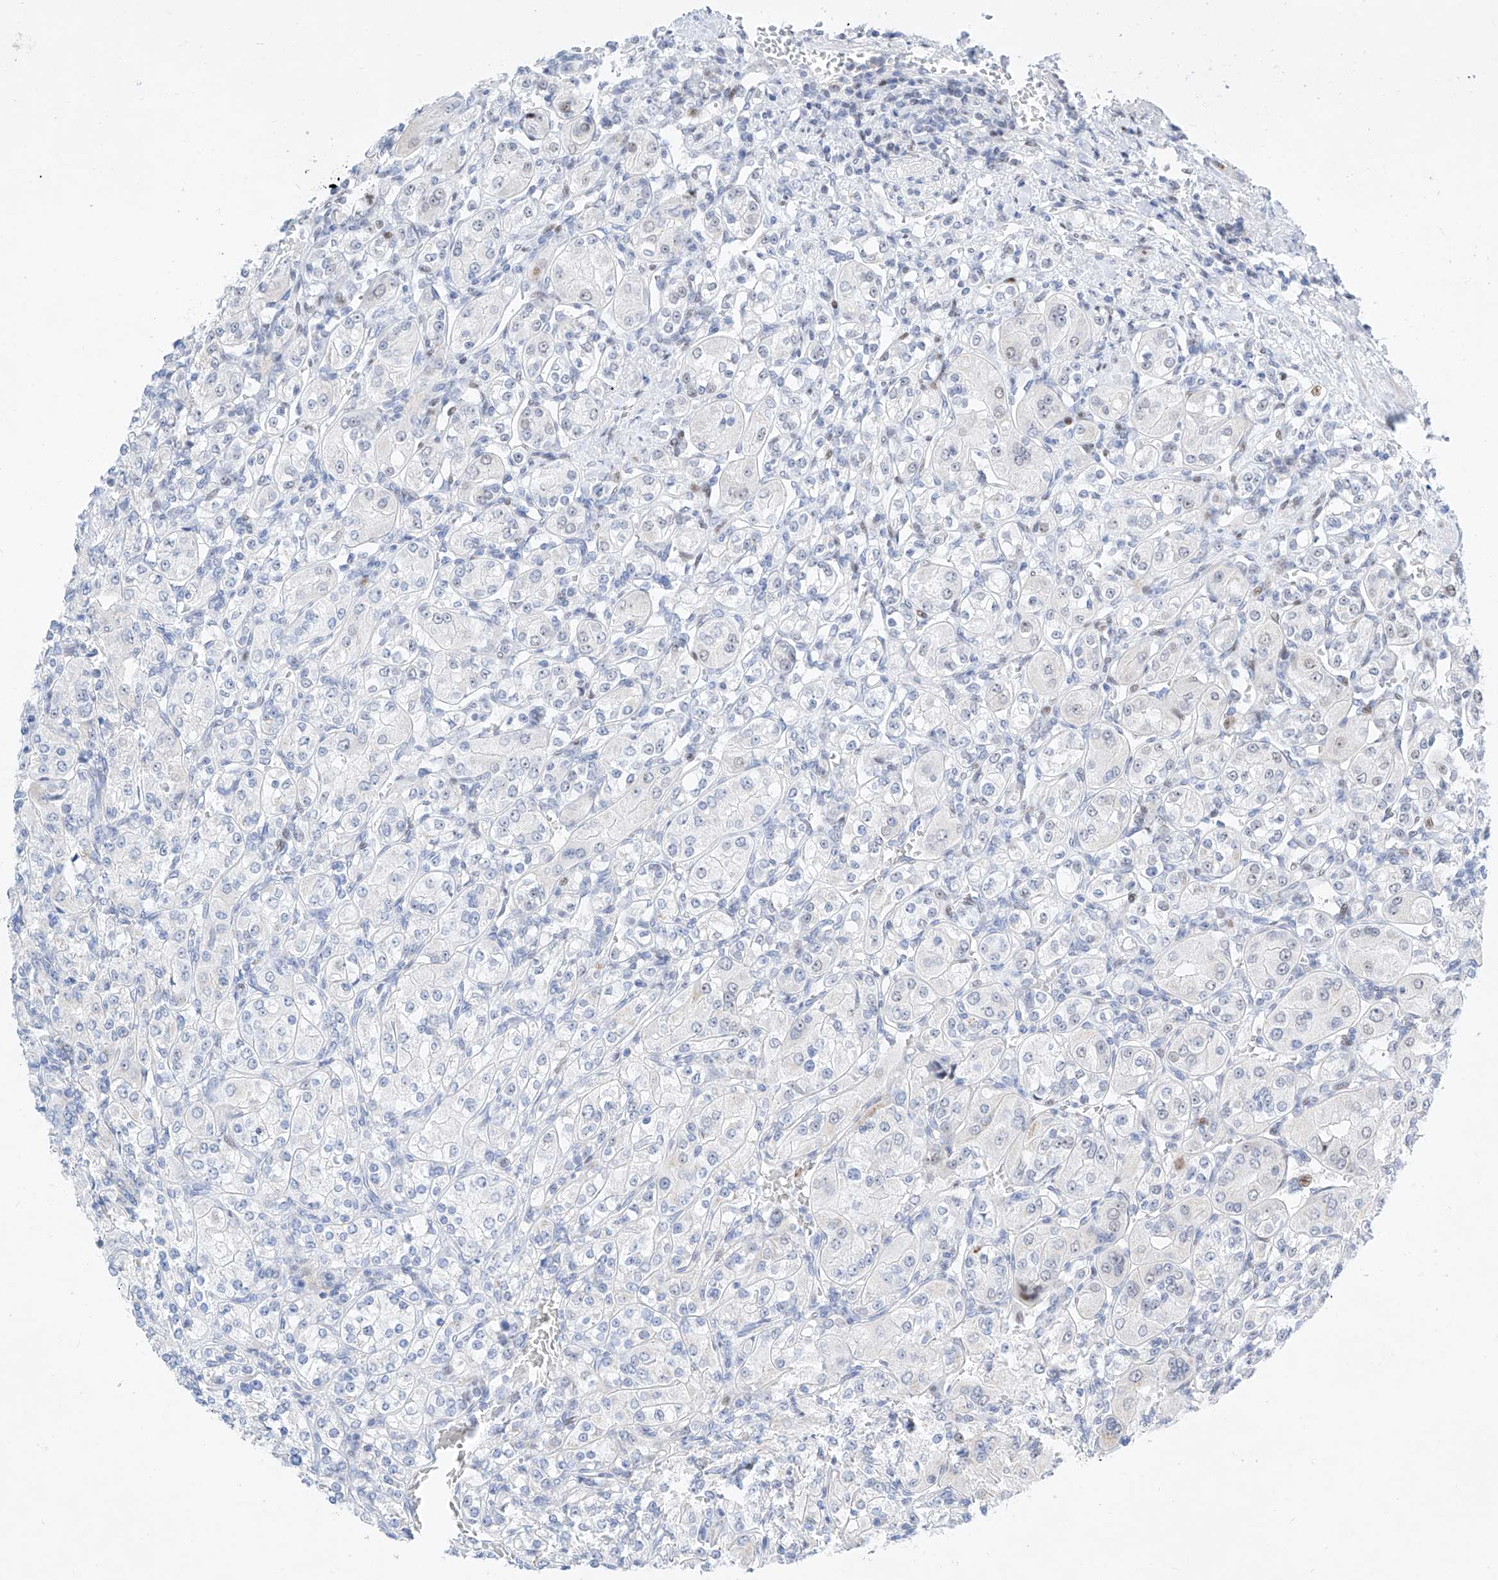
{"staining": {"intensity": "negative", "quantity": "none", "location": "none"}, "tissue": "renal cancer", "cell_type": "Tumor cells", "image_type": "cancer", "snomed": [{"axis": "morphology", "description": "Adenocarcinoma, NOS"}, {"axis": "topography", "description": "Kidney"}], "caption": "The histopathology image displays no significant staining in tumor cells of renal adenocarcinoma.", "gene": "NT5C3B", "patient": {"sex": "male", "age": 77}}